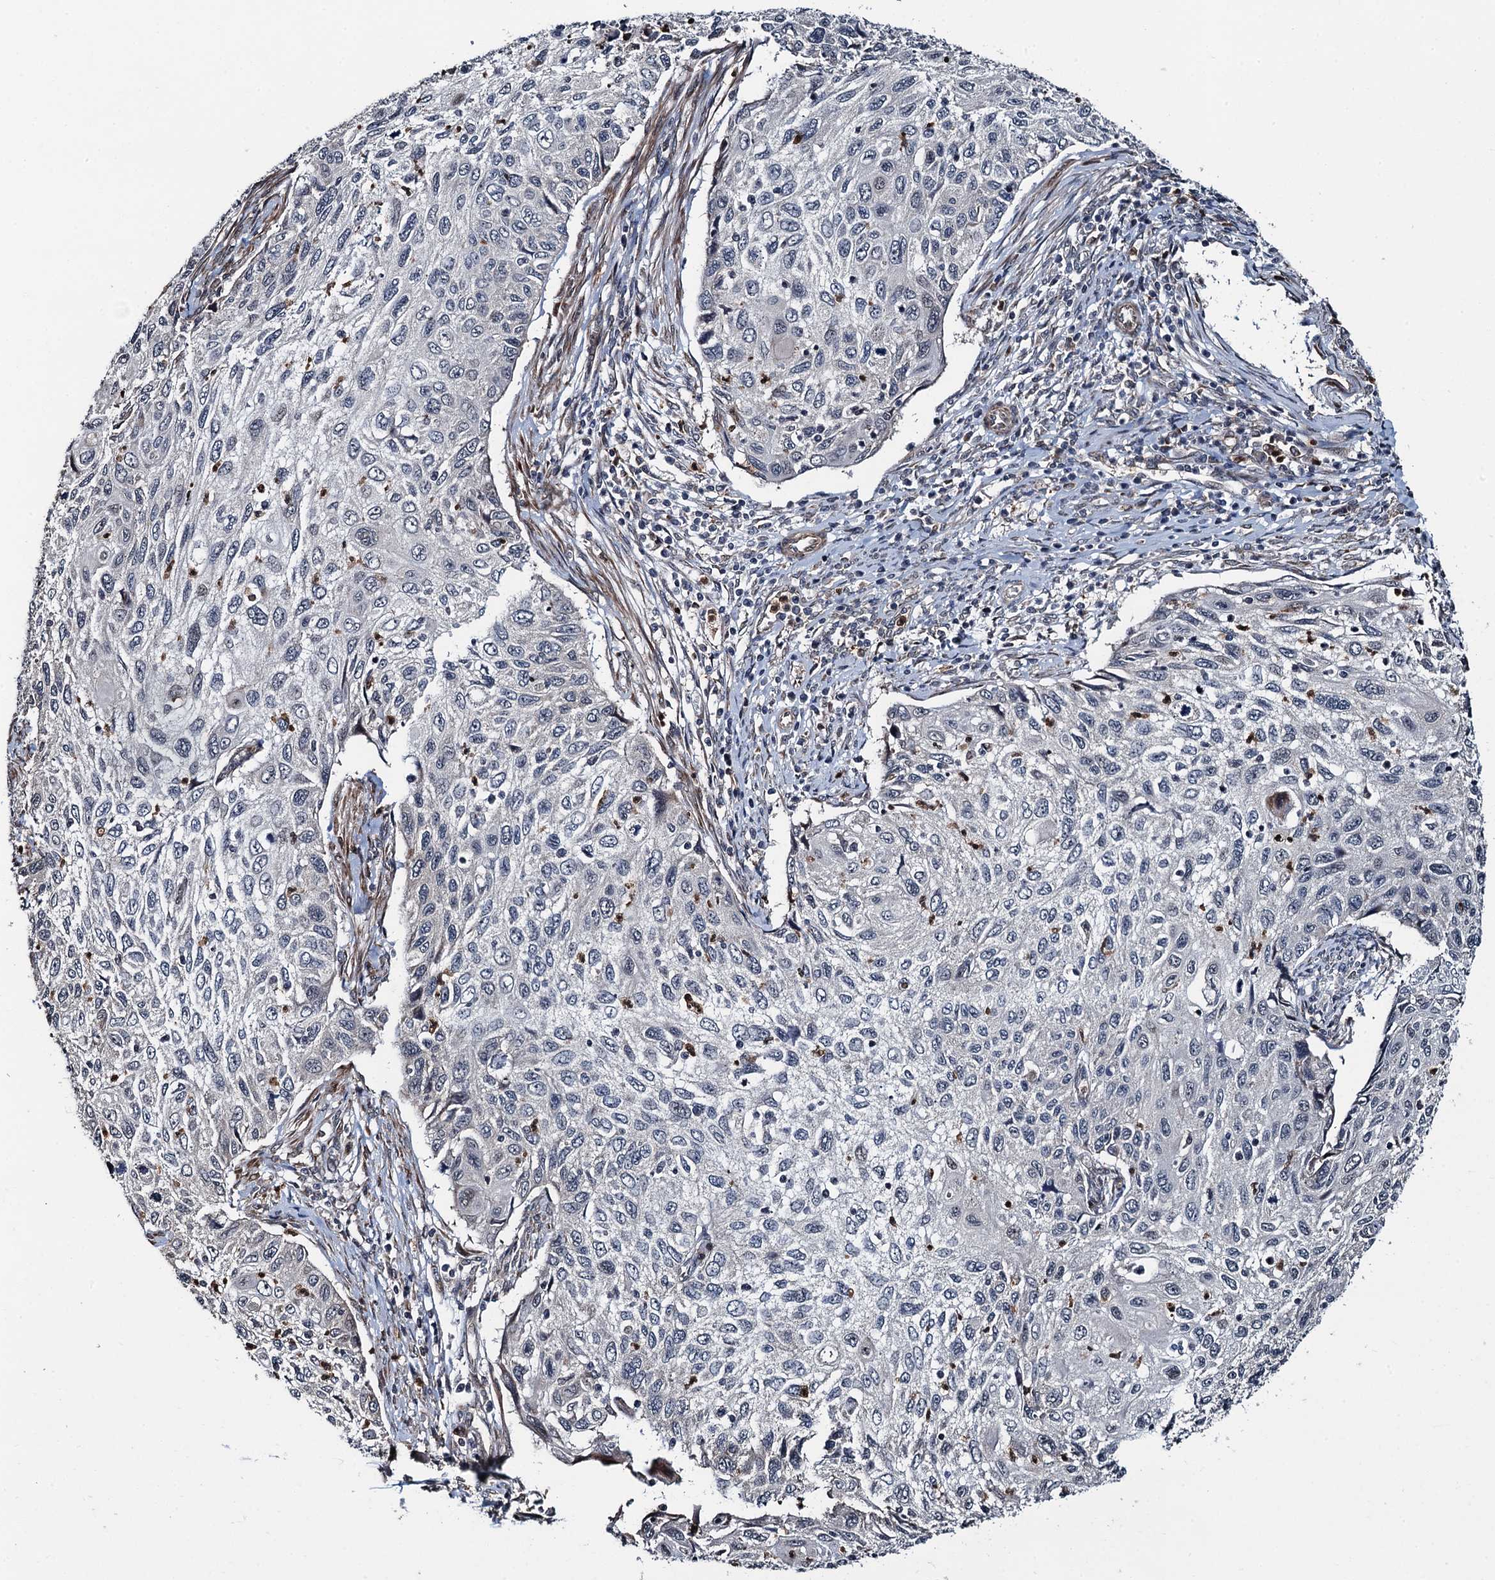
{"staining": {"intensity": "negative", "quantity": "none", "location": "none"}, "tissue": "cervical cancer", "cell_type": "Tumor cells", "image_type": "cancer", "snomed": [{"axis": "morphology", "description": "Squamous cell carcinoma, NOS"}, {"axis": "topography", "description": "Cervix"}], "caption": "Cervical squamous cell carcinoma was stained to show a protein in brown. There is no significant expression in tumor cells.", "gene": "WHAMM", "patient": {"sex": "female", "age": 70}}